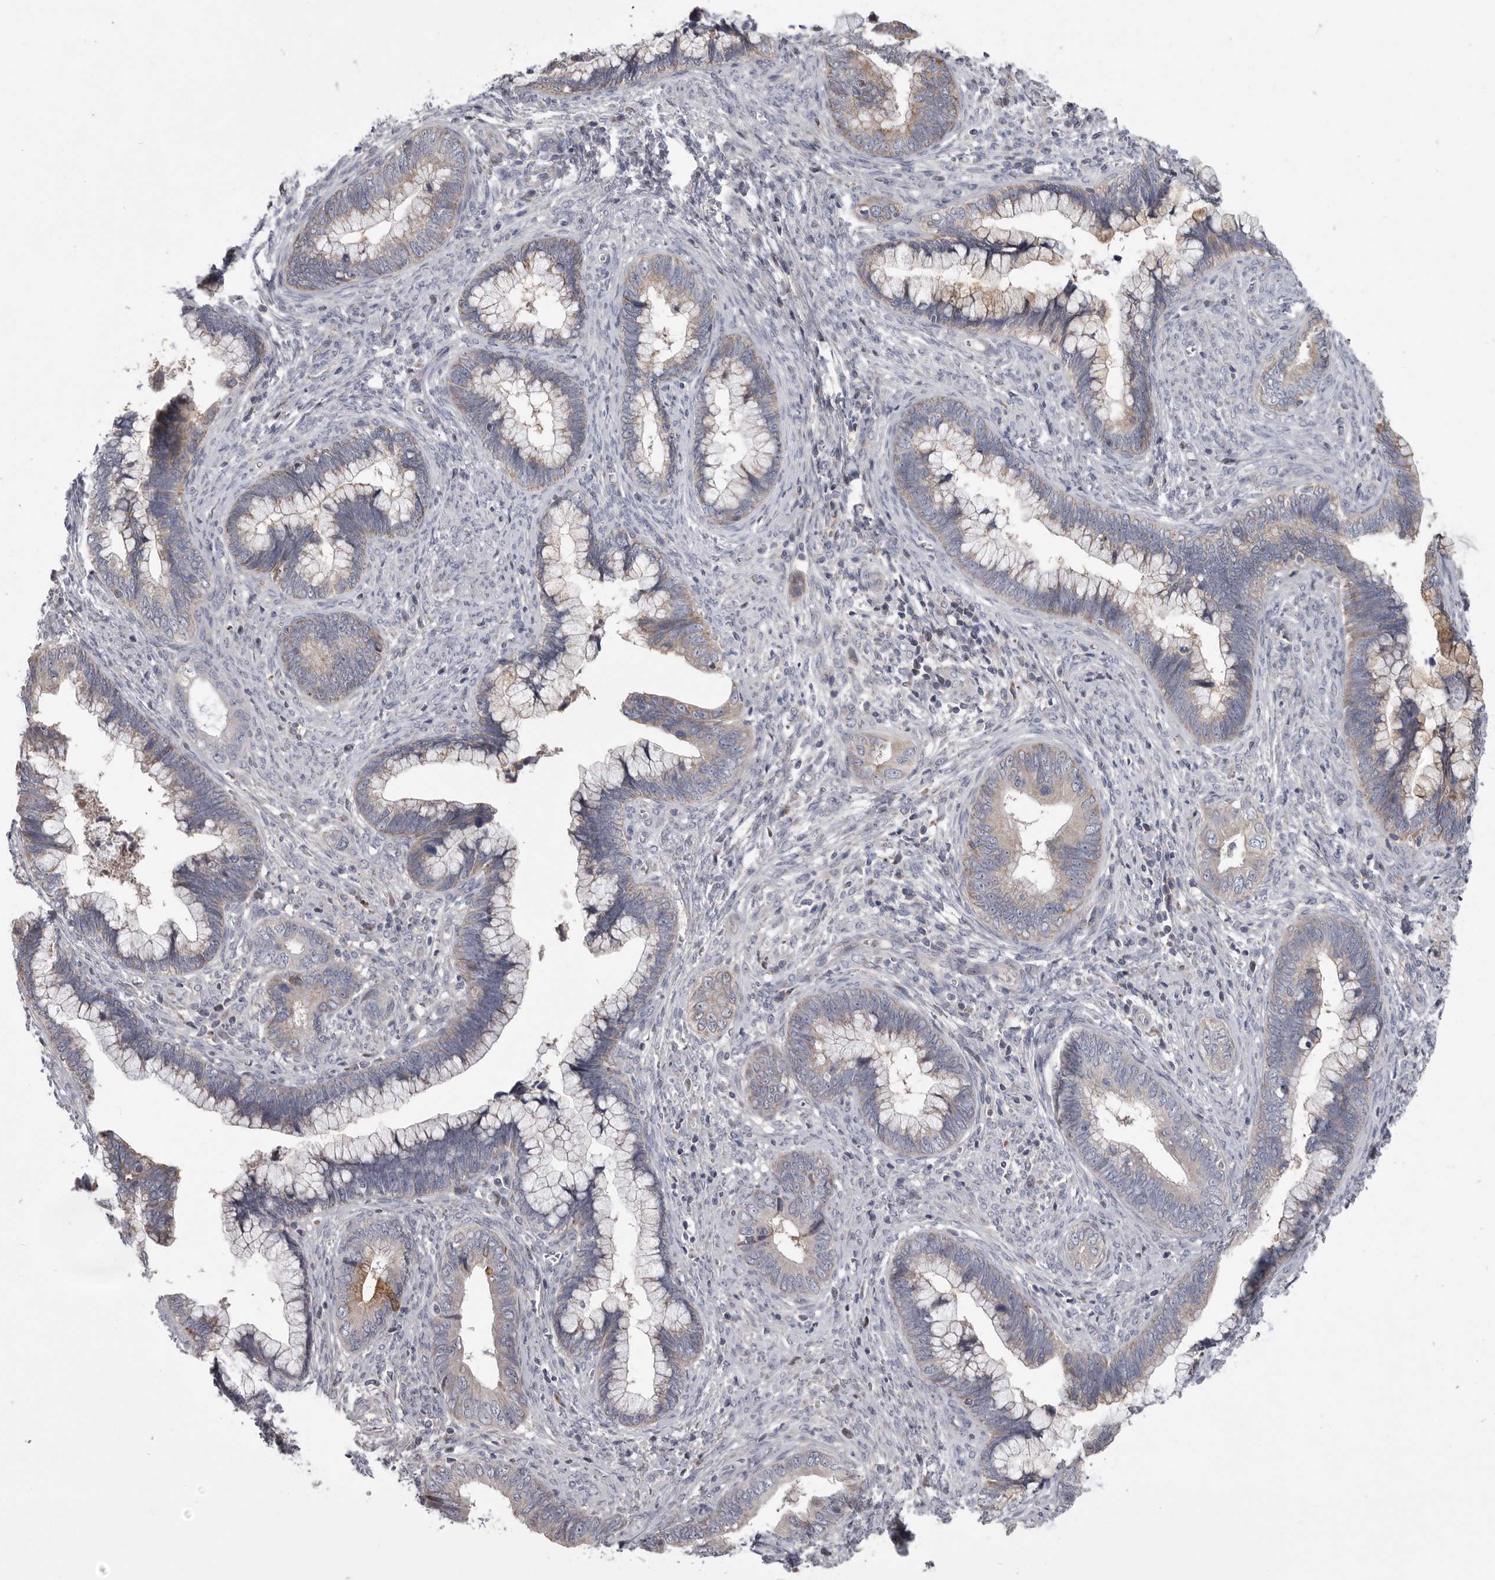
{"staining": {"intensity": "weak", "quantity": "25%-75%", "location": "cytoplasmic/membranous"}, "tissue": "cervical cancer", "cell_type": "Tumor cells", "image_type": "cancer", "snomed": [{"axis": "morphology", "description": "Adenocarcinoma, NOS"}, {"axis": "topography", "description": "Cervix"}], "caption": "Weak cytoplasmic/membranous expression is present in approximately 25%-75% of tumor cells in adenocarcinoma (cervical). (DAB (3,3'-diaminobenzidine) = brown stain, brightfield microscopy at high magnification).", "gene": "CRP", "patient": {"sex": "female", "age": 44}}